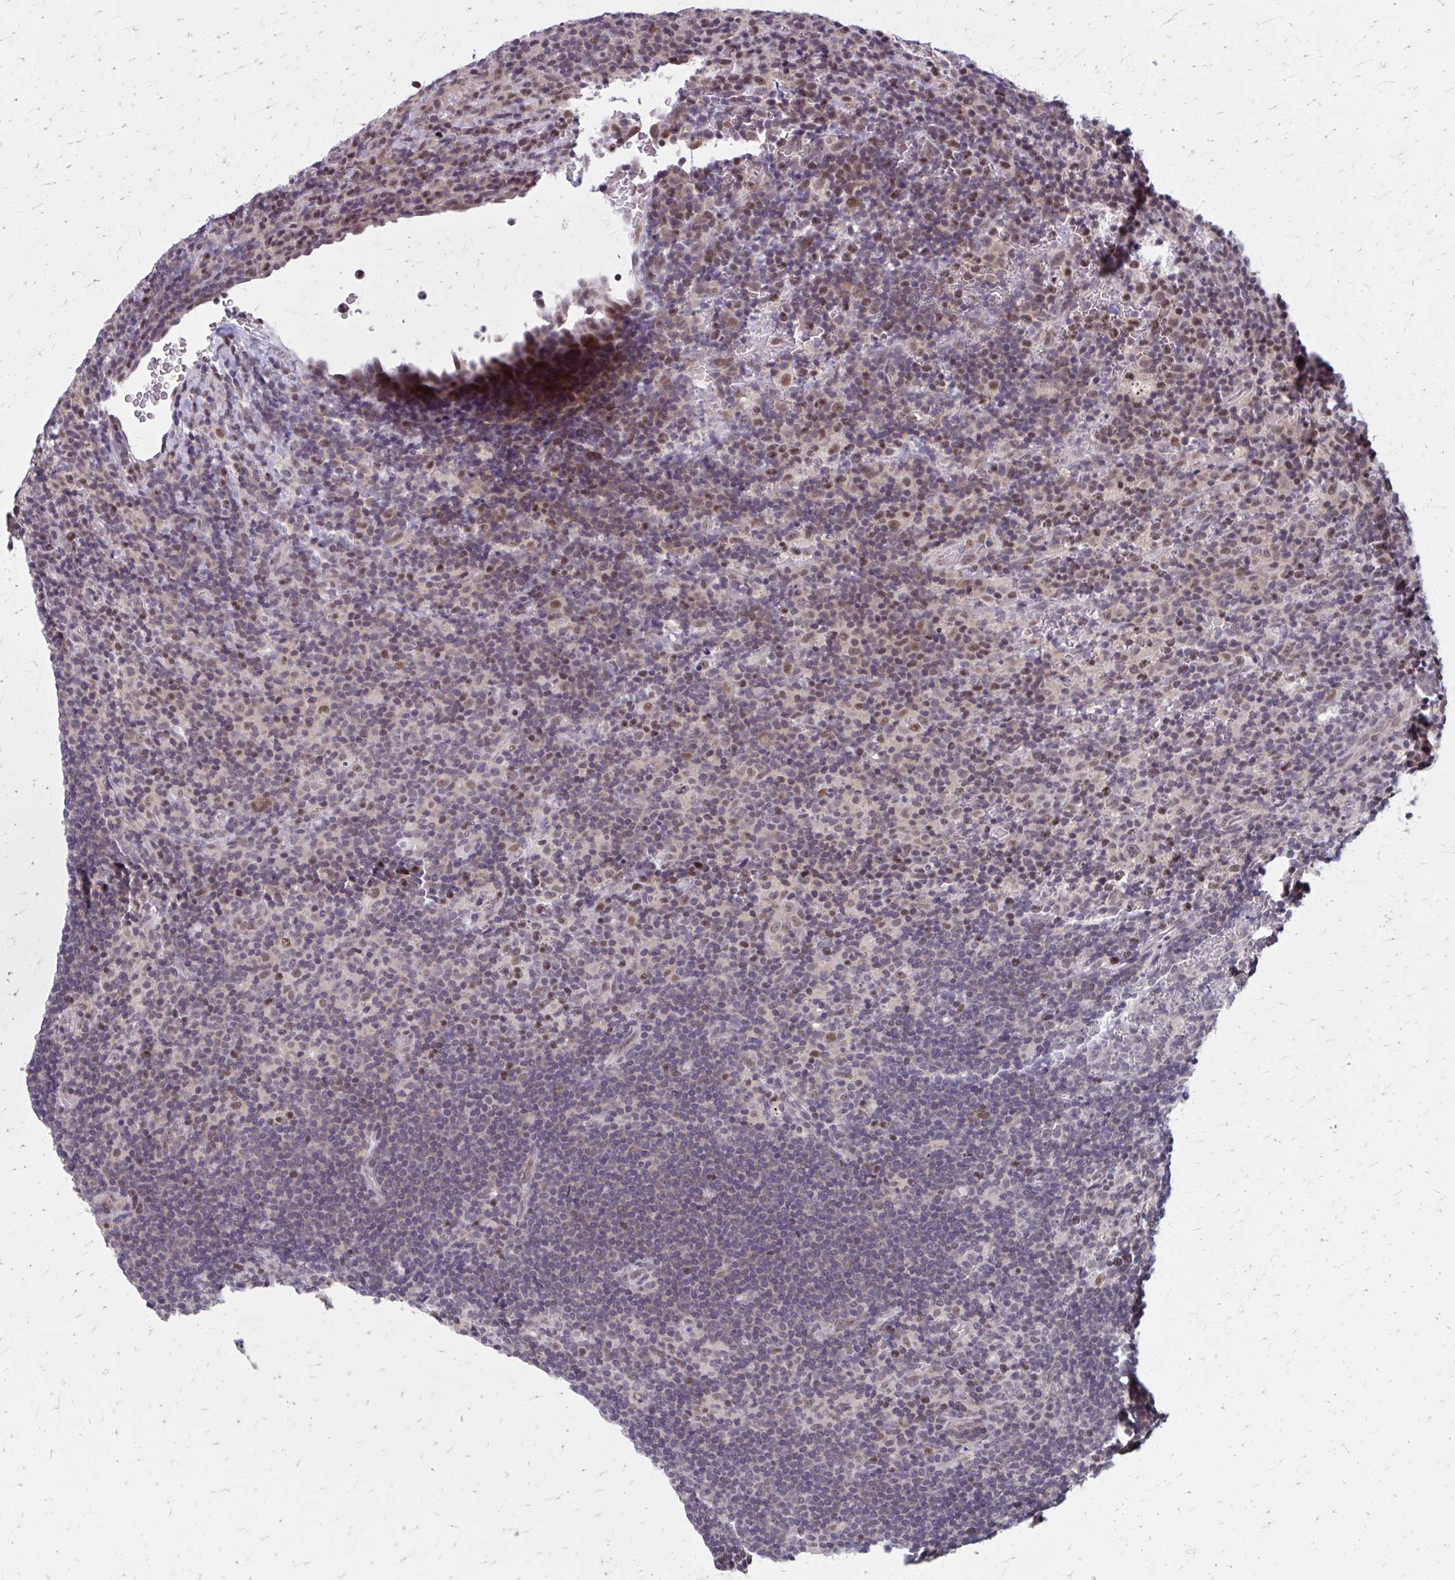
{"staining": {"intensity": "weak", "quantity": ">75%", "location": "nuclear"}, "tissue": "lymphoma", "cell_type": "Tumor cells", "image_type": "cancer", "snomed": [{"axis": "morphology", "description": "Hodgkin's disease, NOS"}, {"axis": "topography", "description": "Lymph node"}], "caption": "This photomicrograph demonstrates immunohistochemistry (IHC) staining of lymphoma, with low weak nuclear staining in approximately >75% of tumor cells.", "gene": "SETBP1", "patient": {"sex": "female", "age": 57}}